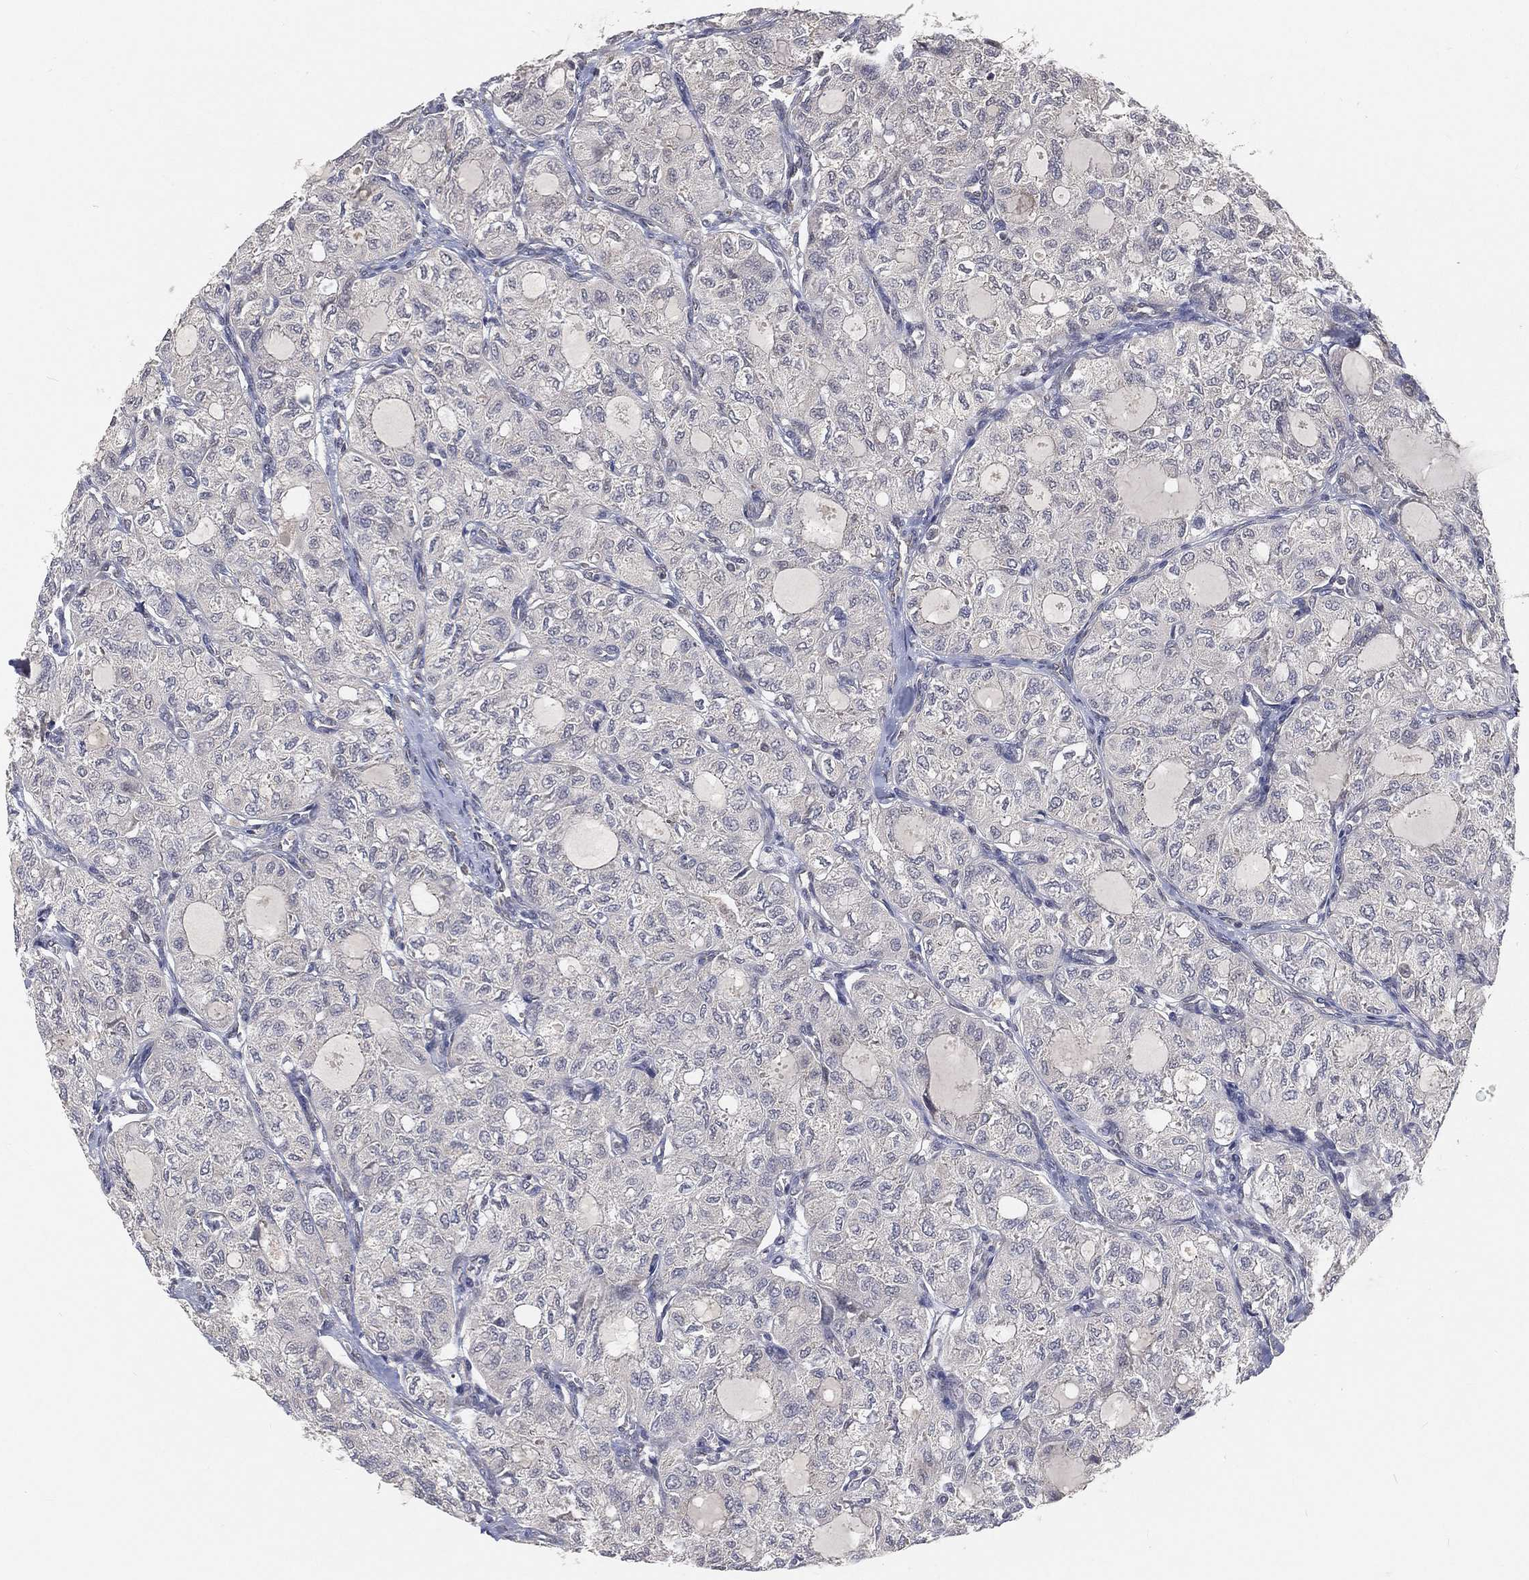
{"staining": {"intensity": "negative", "quantity": "none", "location": "none"}, "tissue": "thyroid cancer", "cell_type": "Tumor cells", "image_type": "cancer", "snomed": [{"axis": "morphology", "description": "Follicular adenoma carcinoma, NOS"}, {"axis": "topography", "description": "Thyroid gland"}], "caption": "Follicular adenoma carcinoma (thyroid) was stained to show a protein in brown. There is no significant staining in tumor cells.", "gene": "MAPK1", "patient": {"sex": "male", "age": 75}}